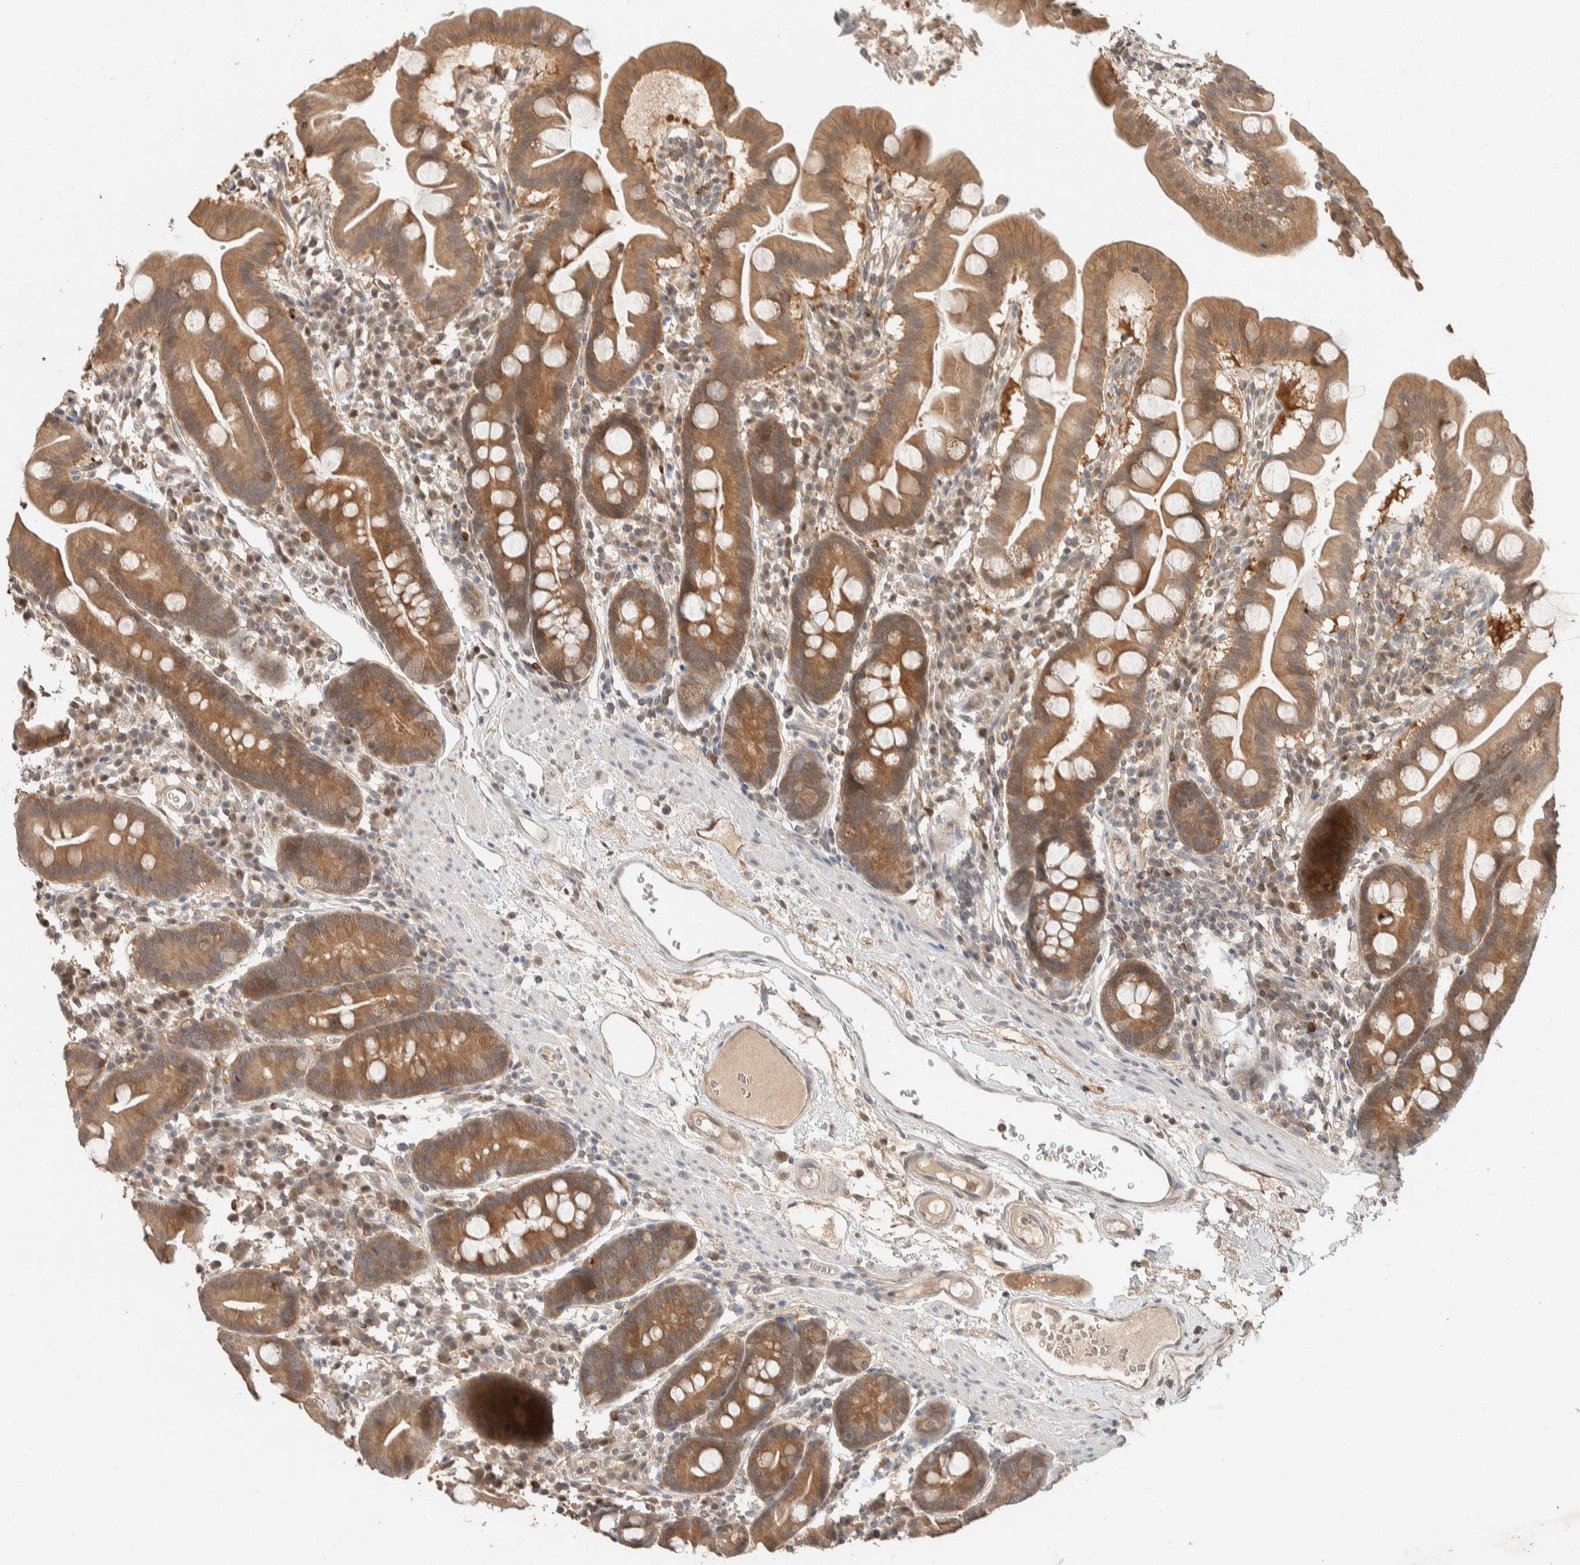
{"staining": {"intensity": "moderate", "quantity": ">75%", "location": "cytoplasmic/membranous"}, "tissue": "duodenum", "cell_type": "Glandular cells", "image_type": "normal", "snomed": [{"axis": "morphology", "description": "Normal tissue, NOS"}, {"axis": "topography", "description": "Duodenum"}], "caption": "Duodenum stained with IHC displays moderate cytoplasmic/membranous staining in approximately >75% of glandular cells. (brown staining indicates protein expression, while blue staining denotes nuclei).", "gene": "ZNF567", "patient": {"sex": "male", "age": 50}}